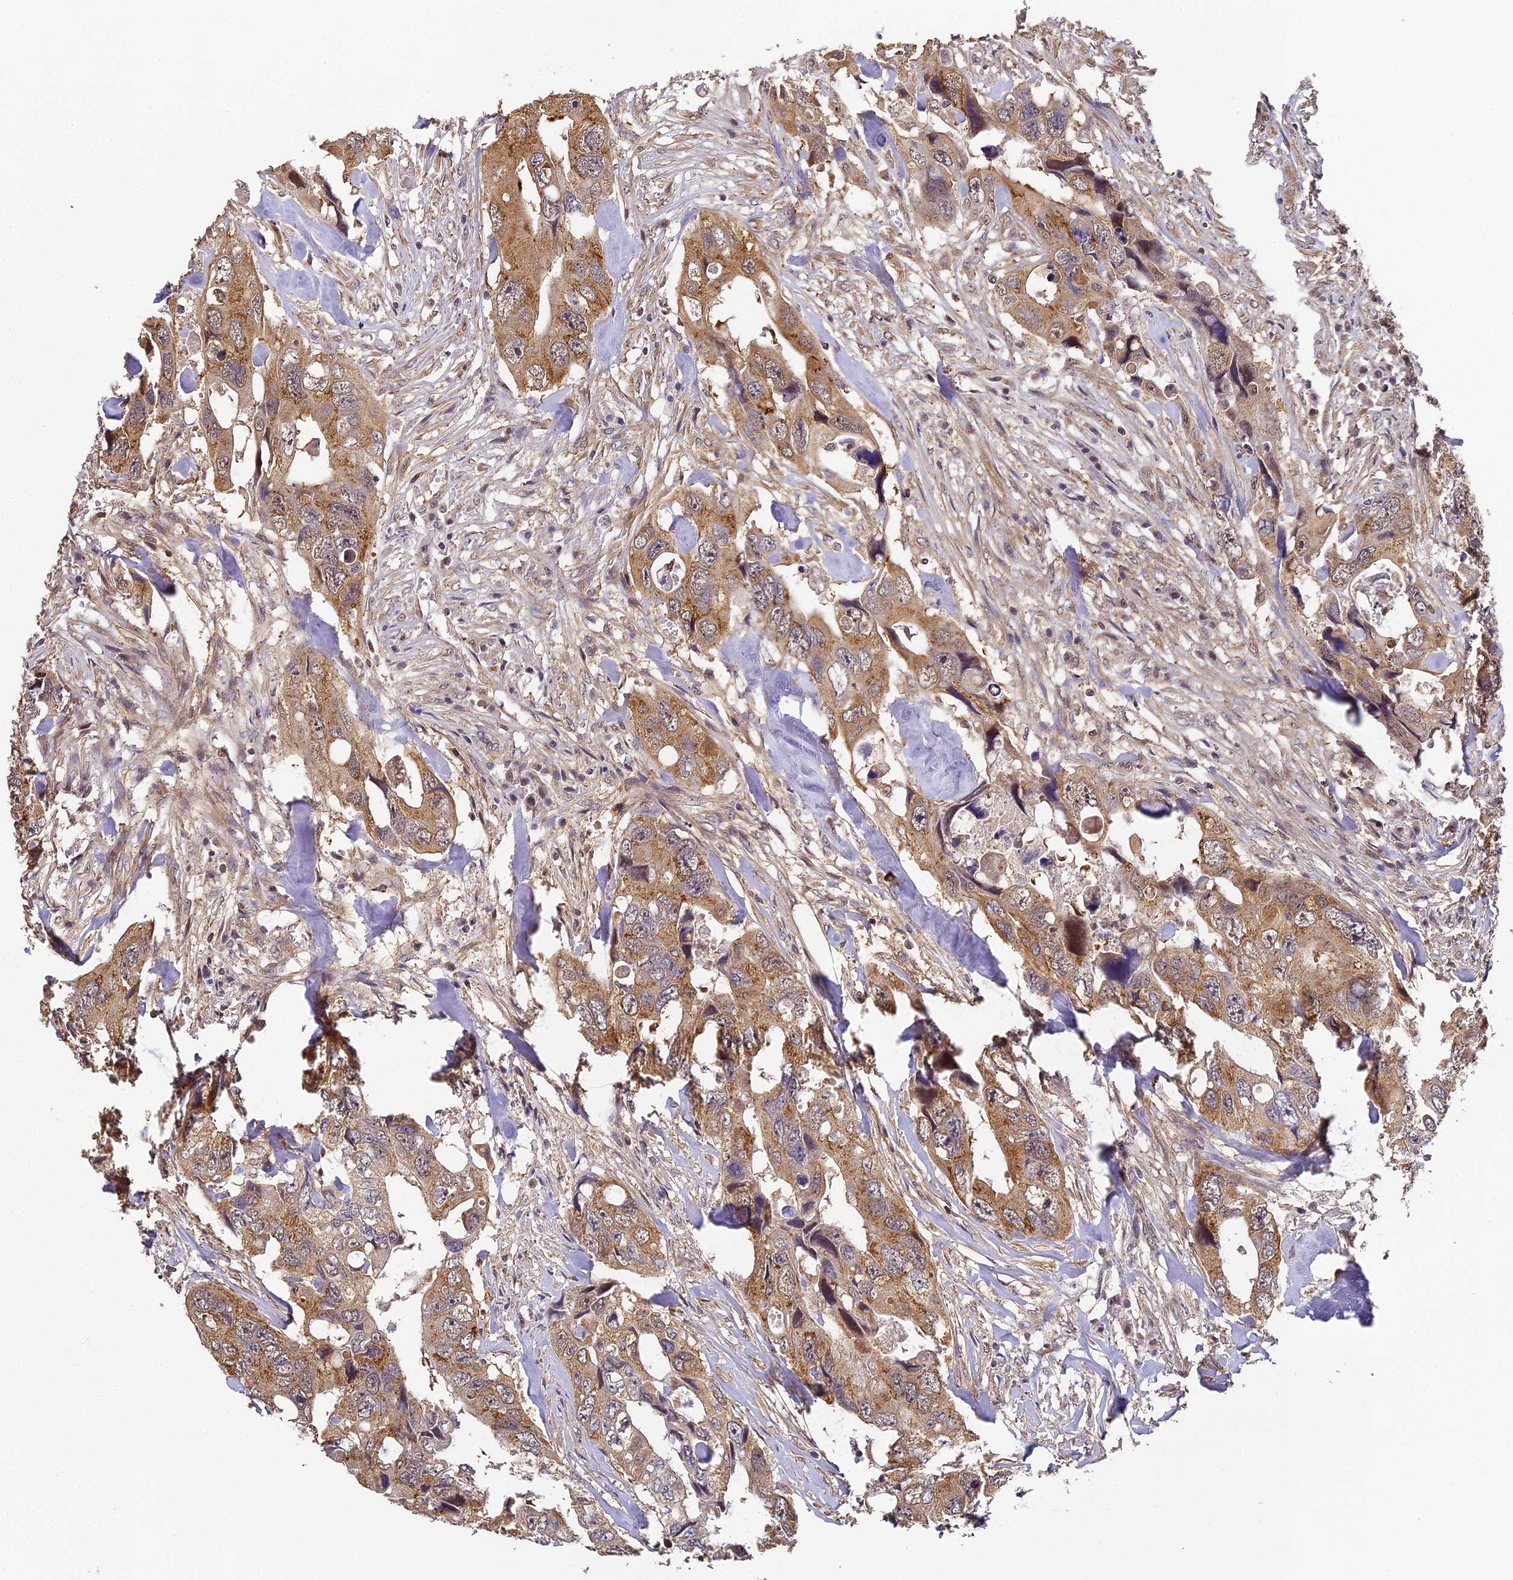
{"staining": {"intensity": "moderate", "quantity": ">75%", "location": "cytoplasmic/membranous"}, "tissue": "colorectal cancer", "cell_type": "Tumor cells", "image_type": "cancer", "snomed": [{"axis": "morphology", "description": "Adenocarcinoma, NOS"}, {"axis": "topography", "description": "Rectum"}], "caption": "Tumor cells exhibit moderate cytoplasmic/membranous positivity in about >75% of cells in colorectal cancer. Ihc stains the protein in brown and the nuclei are stained blue.", "gene": "ZNF443", "patient": {"sex": "male", "age": 57}}